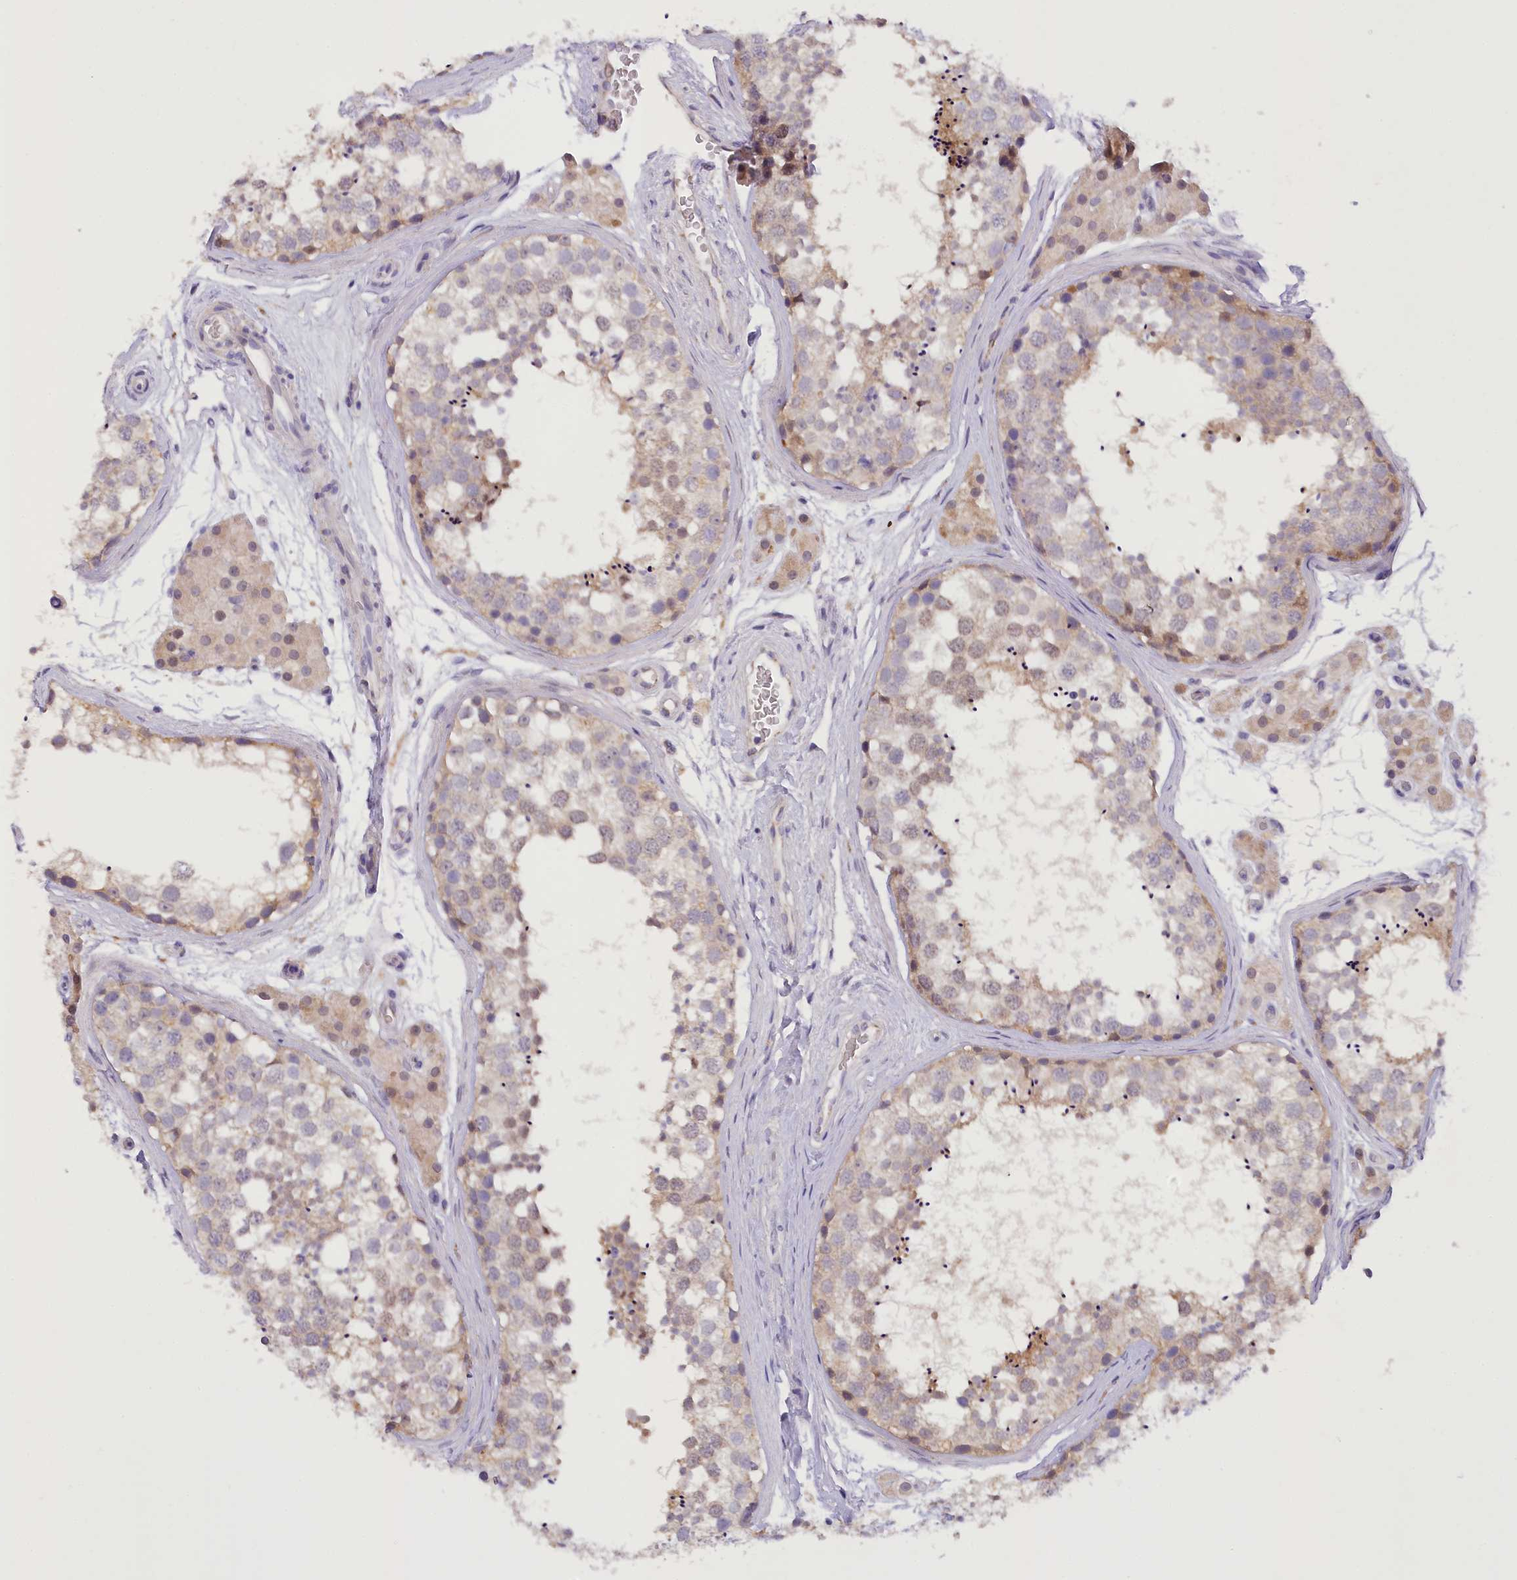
{"staining": {"intensity": "weak", "quantity": "25%-75%", "location": "cytoplasmic/membranous"}, "tissue": "testis", "cell_type": "Cells in seminiferous ducts", "image_type": "normal", "snomed": [{"axis": "morphology", "description": "Normal tissue, NOS"}, {"axis": "topography", "description": "Testis"}], "caption": "This is an image of IHC staining of normal testis, which shows weak staining in the cytoplasmic/membranous of cells in seminiferous ducts.", "gene": "DCUN1D1", "patient": {"sex": "male", "age": 56}}